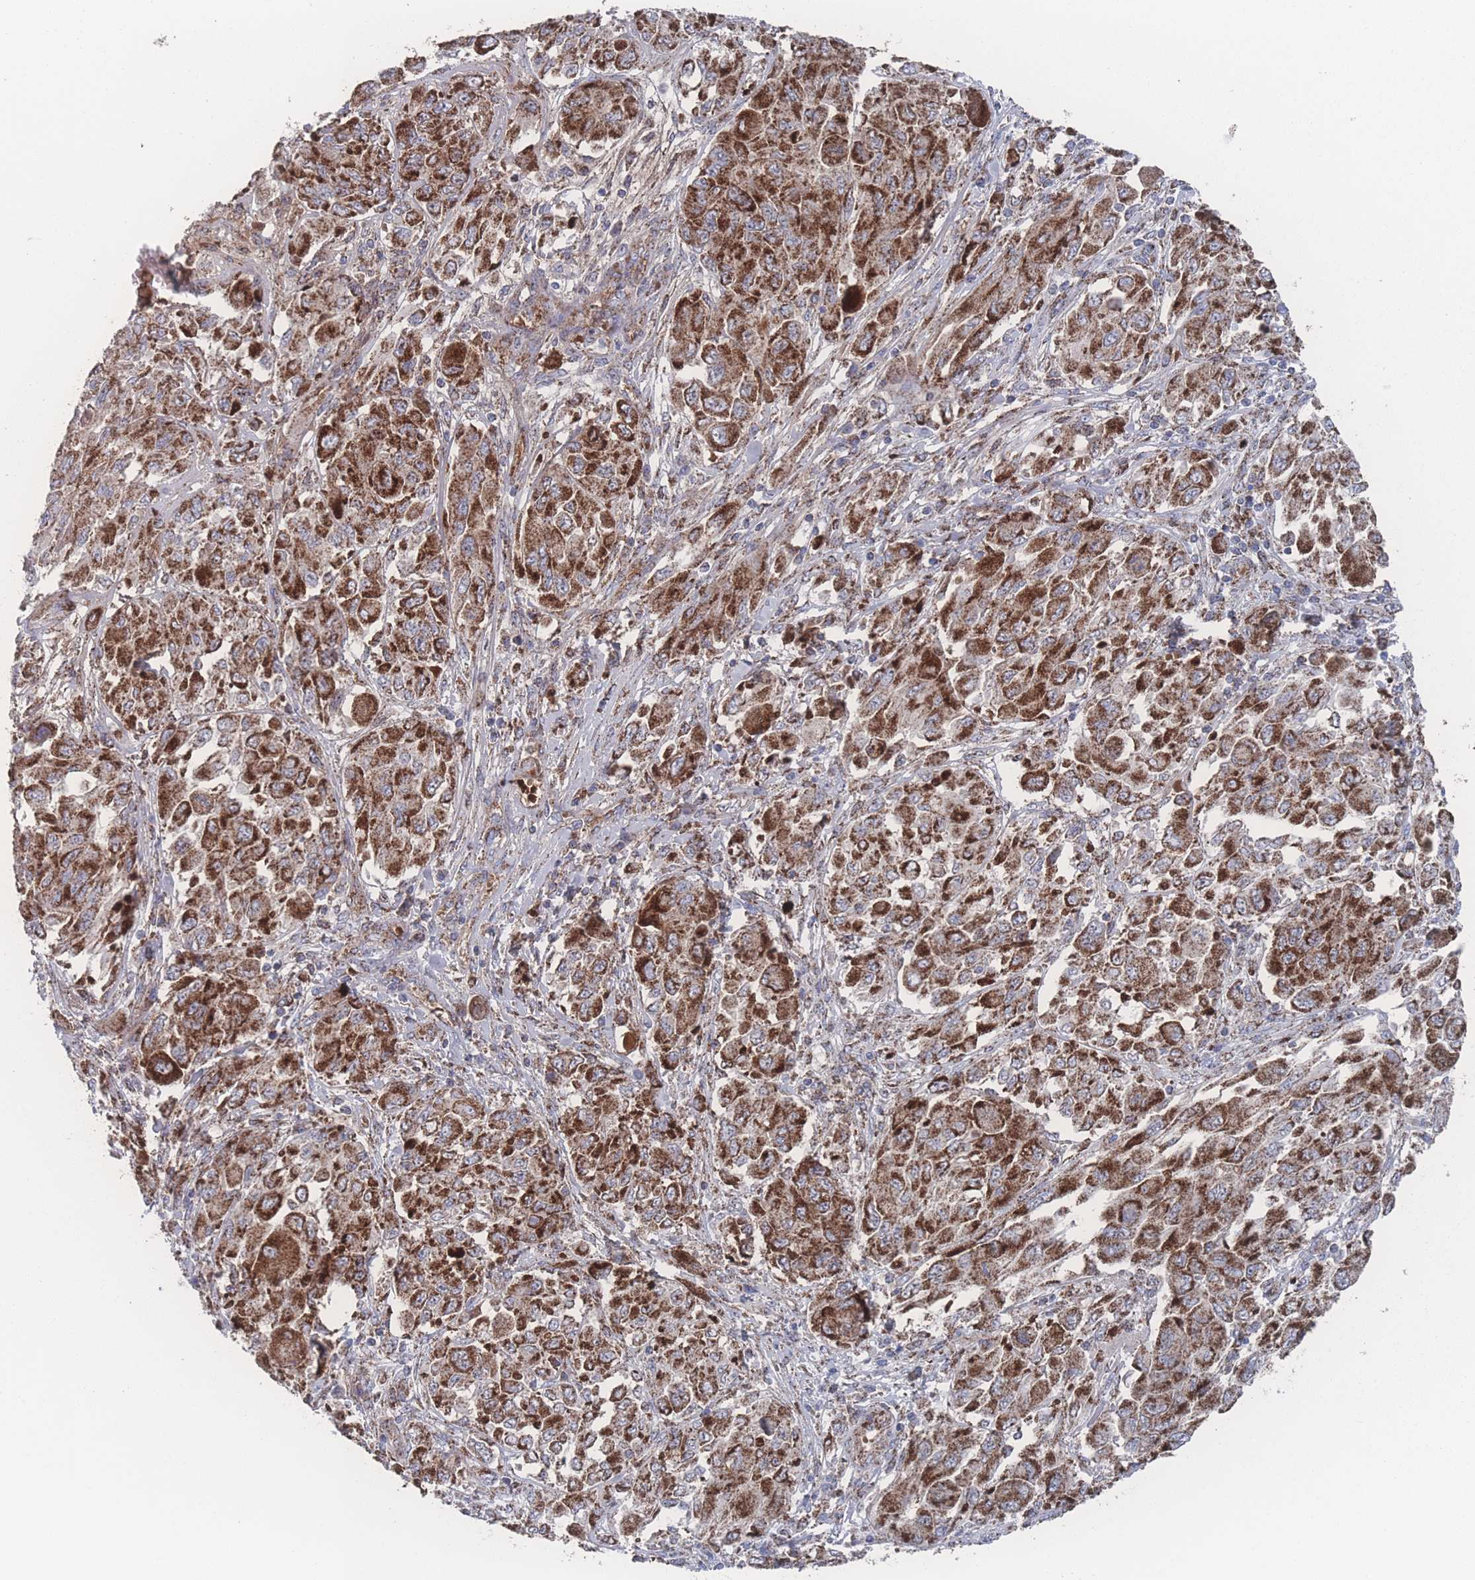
{"staining": {"intensity": "strong", "quantity": ">75%", "location": "cytoplasmic/membranous"}, "tissue": "melanoma", "cell_type": "Tumor cells", "image_type": "cancer", "snomed": [{"axis": "morphology", "description": "Malignant melanoma, NOS"}, {"axis": "topography", "description": "Skin"}], "caption": "Approximately >75% of tumor cells in human malignant melanoma exhibit strong cytoplasmic/membranous protein expression as visualized by brown immunohistochemical staining.", "gene": "PEX14", "patient": {"sex": "female", "age": 91}}